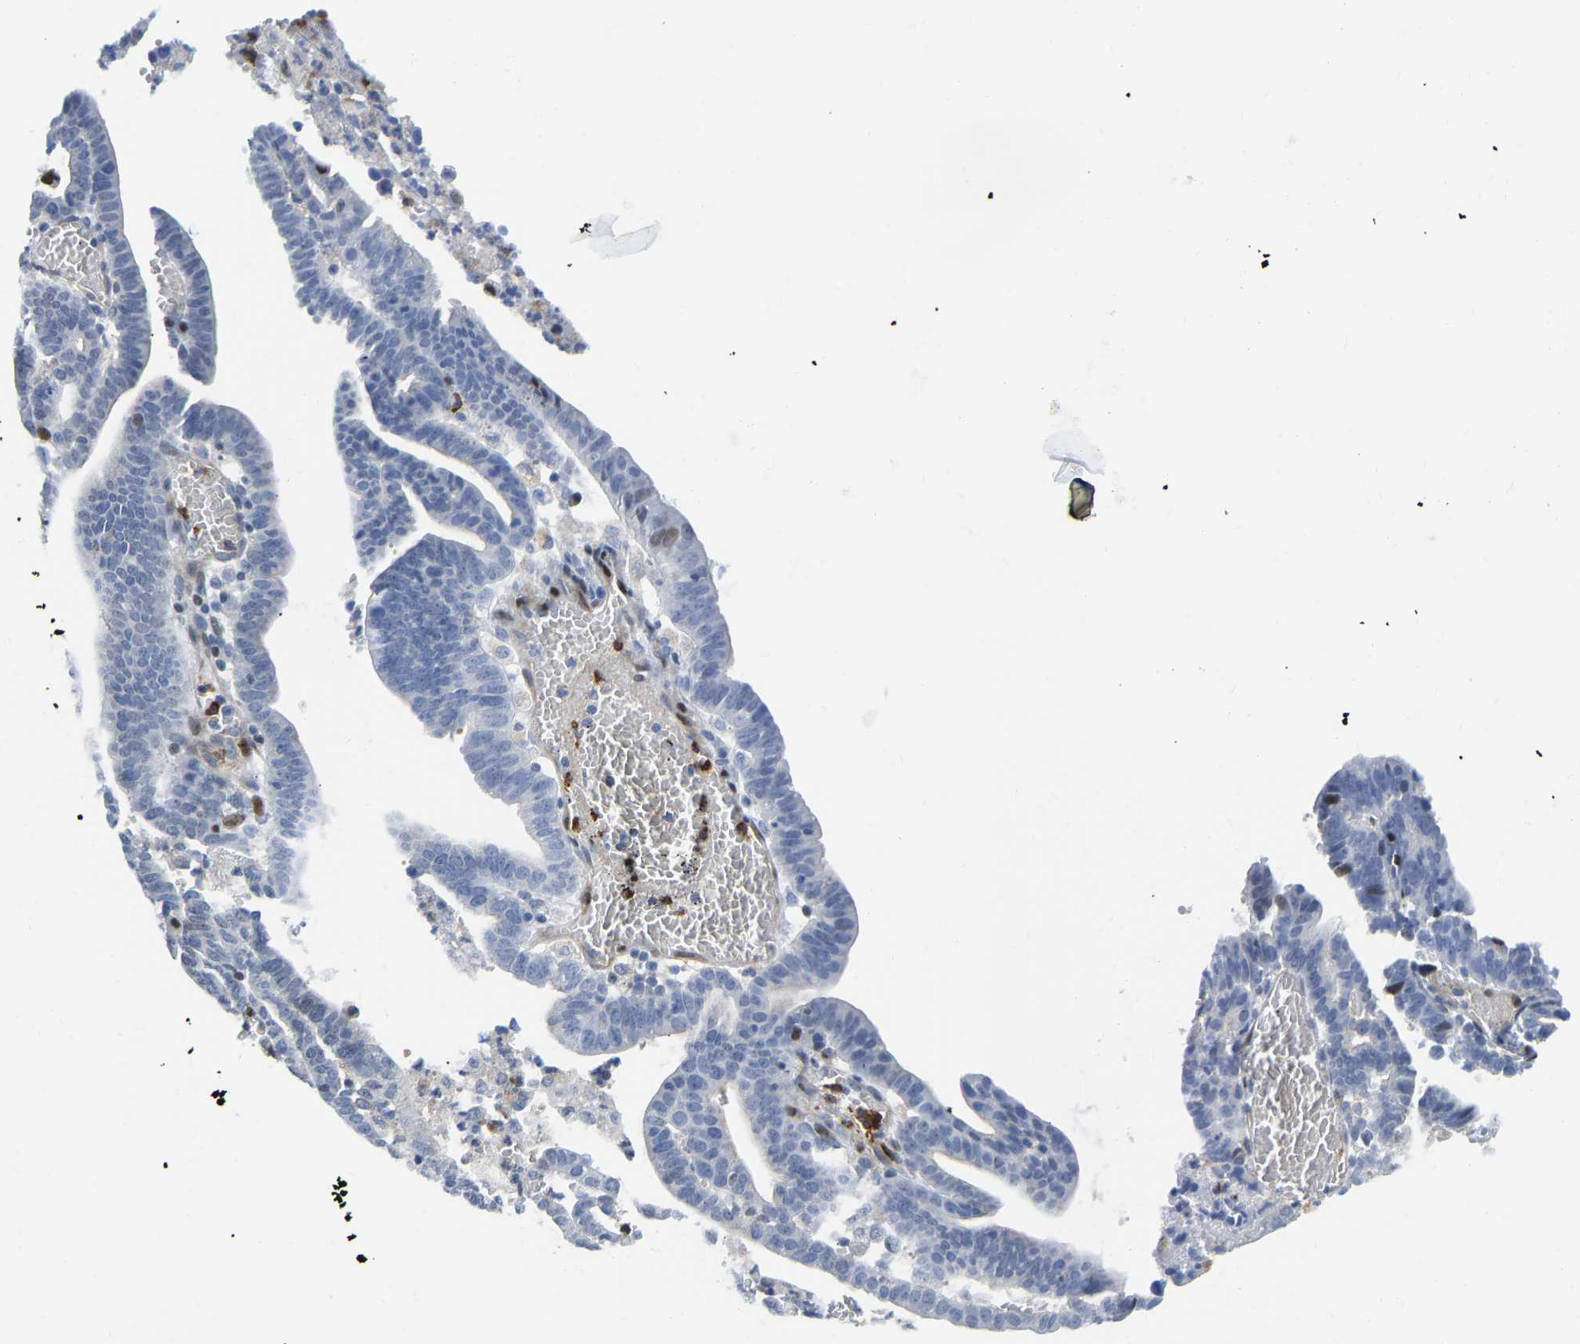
{"staining": {"intensity": "moderate", "quantity": "<25%", "location": "nuclear"}, "tissue": "endometrial cancer", "cell_type": "Tumor cells", "image_type": "cancer", "snomed": [{"axis": "morphology", "description": "Adenocarcinoma, NOS"}, {"axis": "topography", "description": "Uterus"}], "caption": "Endometrial adenocarcinoma stained for a protein (brown) displays moderate nuclear positive expression in approximately <25% of tumor cells.", "gene": "HDAC5", "patient": {"sex": "female", "age": 83}}